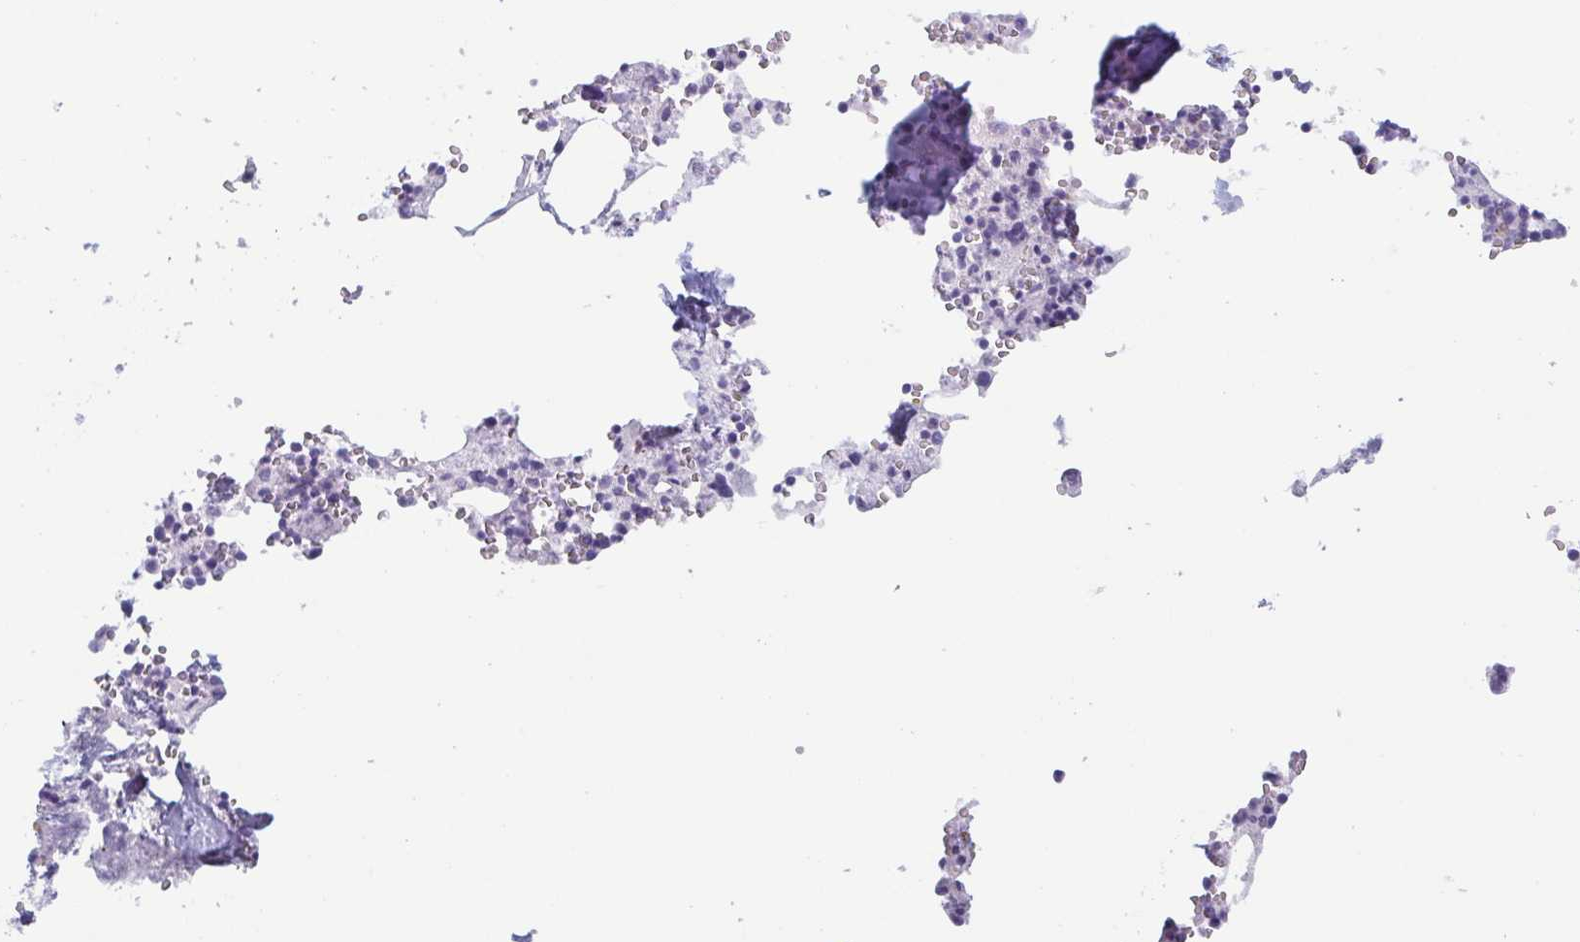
{"staining": {"intensity": "negative", "quantity": "none", "location": "none"}, "tissue": "bone marrow", "cell_type": "Hematopoietic cells", "image_type": "normal", "snomed": [{"axis": "morphology", "description": "Normal tissue, NOS"}, {"axis": "topography", "description": "Bone marrow"}], "caption": "Immunohistochemistry photomicrograph of benign bone marrow: human bone marrow stained with DAB (3,3'-diaminobenzidine) demonstrates no significant protein expression in hematopoietic cells.", "gene": "TAGLN3", "patient": {"sex": "male", "age": 54}}